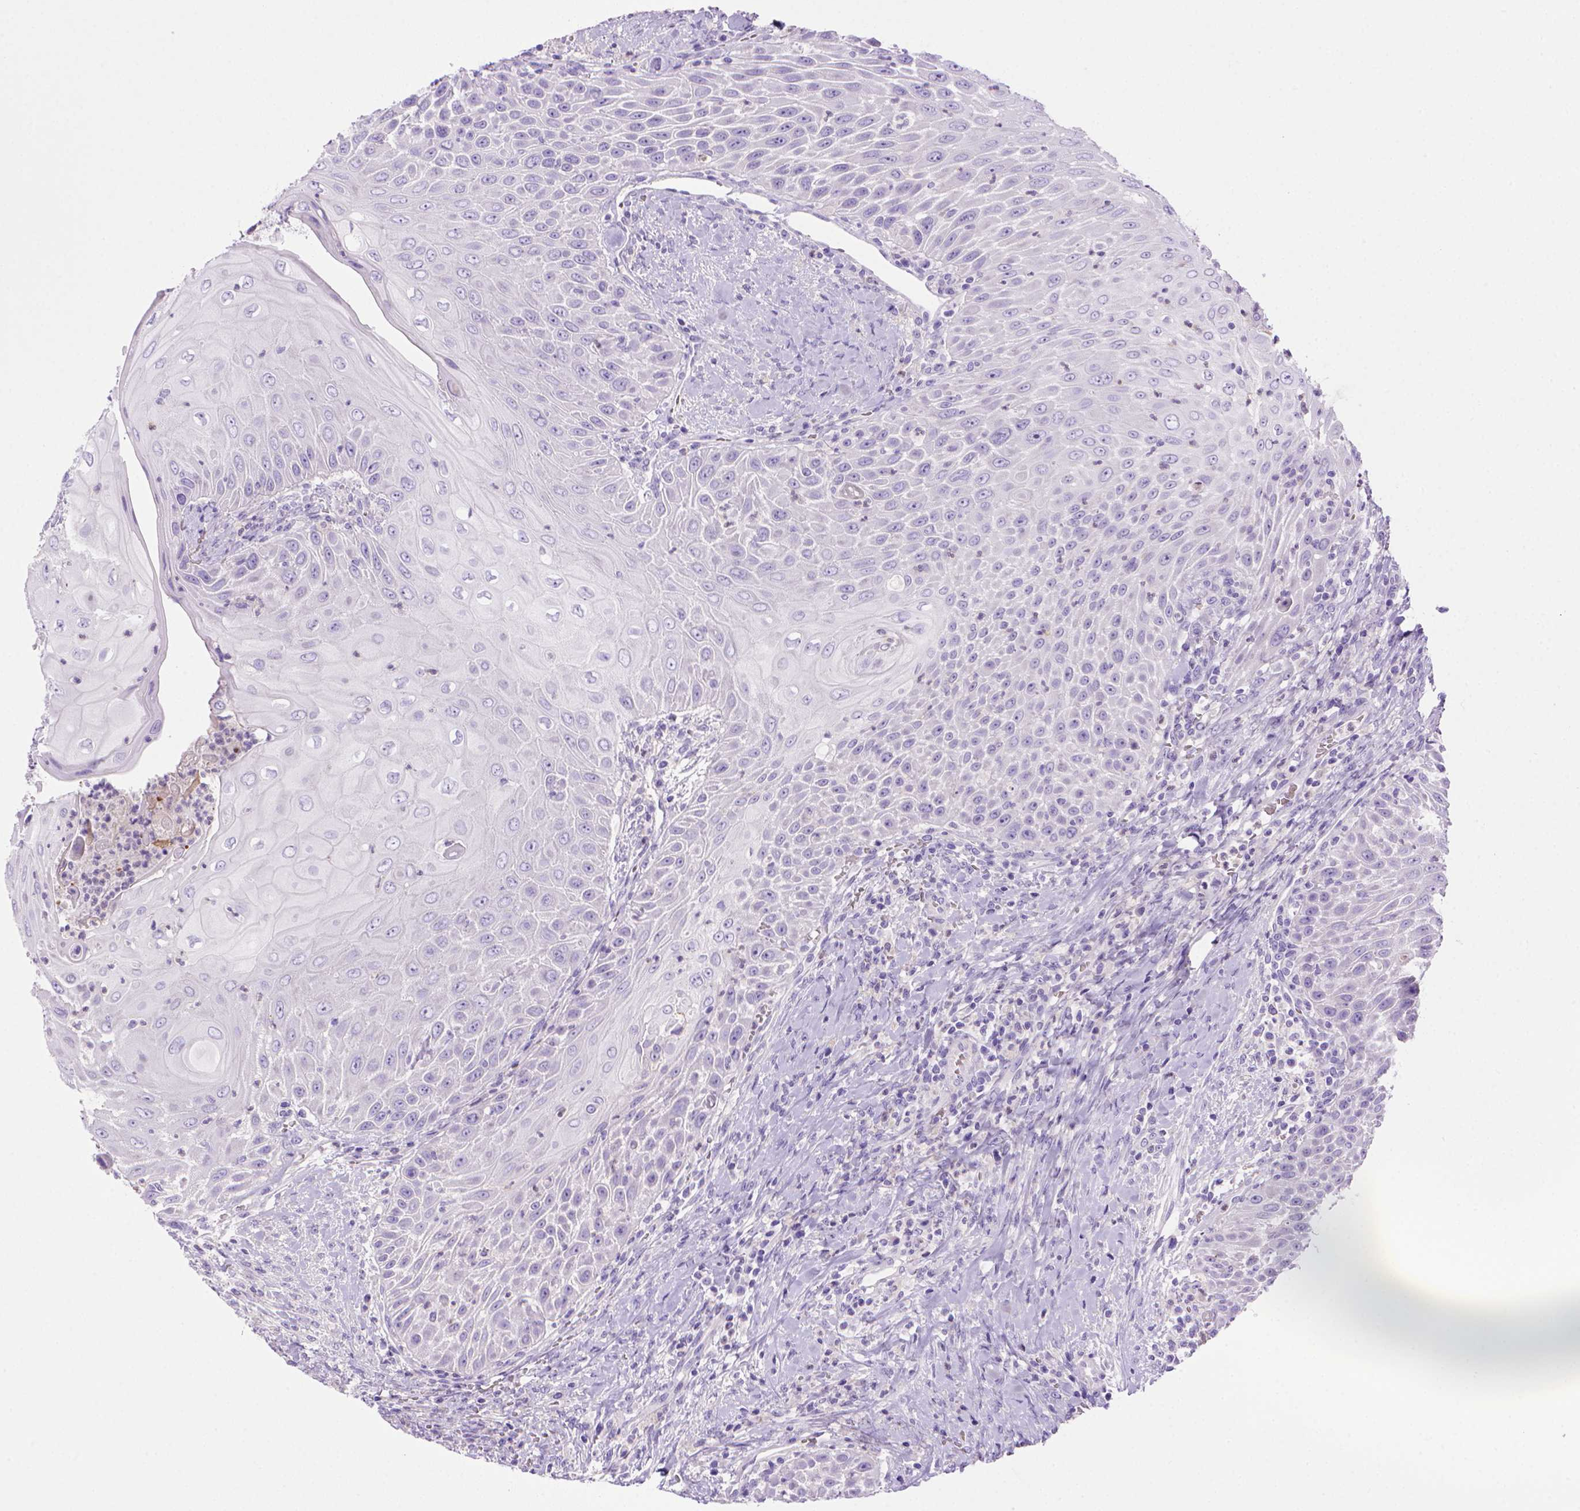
{"staining": {"intensity": "negative", "quantity": "none", "location": "none"}, "tissue": "head and neck cancer", "cell_type": "Tumor cells", "image_type": "cancer", "snomed": [{"axis": "morphology", "description": "Squamous cell carcinoma, NOS"}, {"axis": "topography", "description": "Head-Neck"}], "caption": "Head and neck squamous cell carcinoma was stained to show a protein in brown. There is no significant expression in tumor cells. (DAB immunohistochemistry, high magnification).", "gene": "BAAT", "patient": {"sex": "male", "age": 69}}